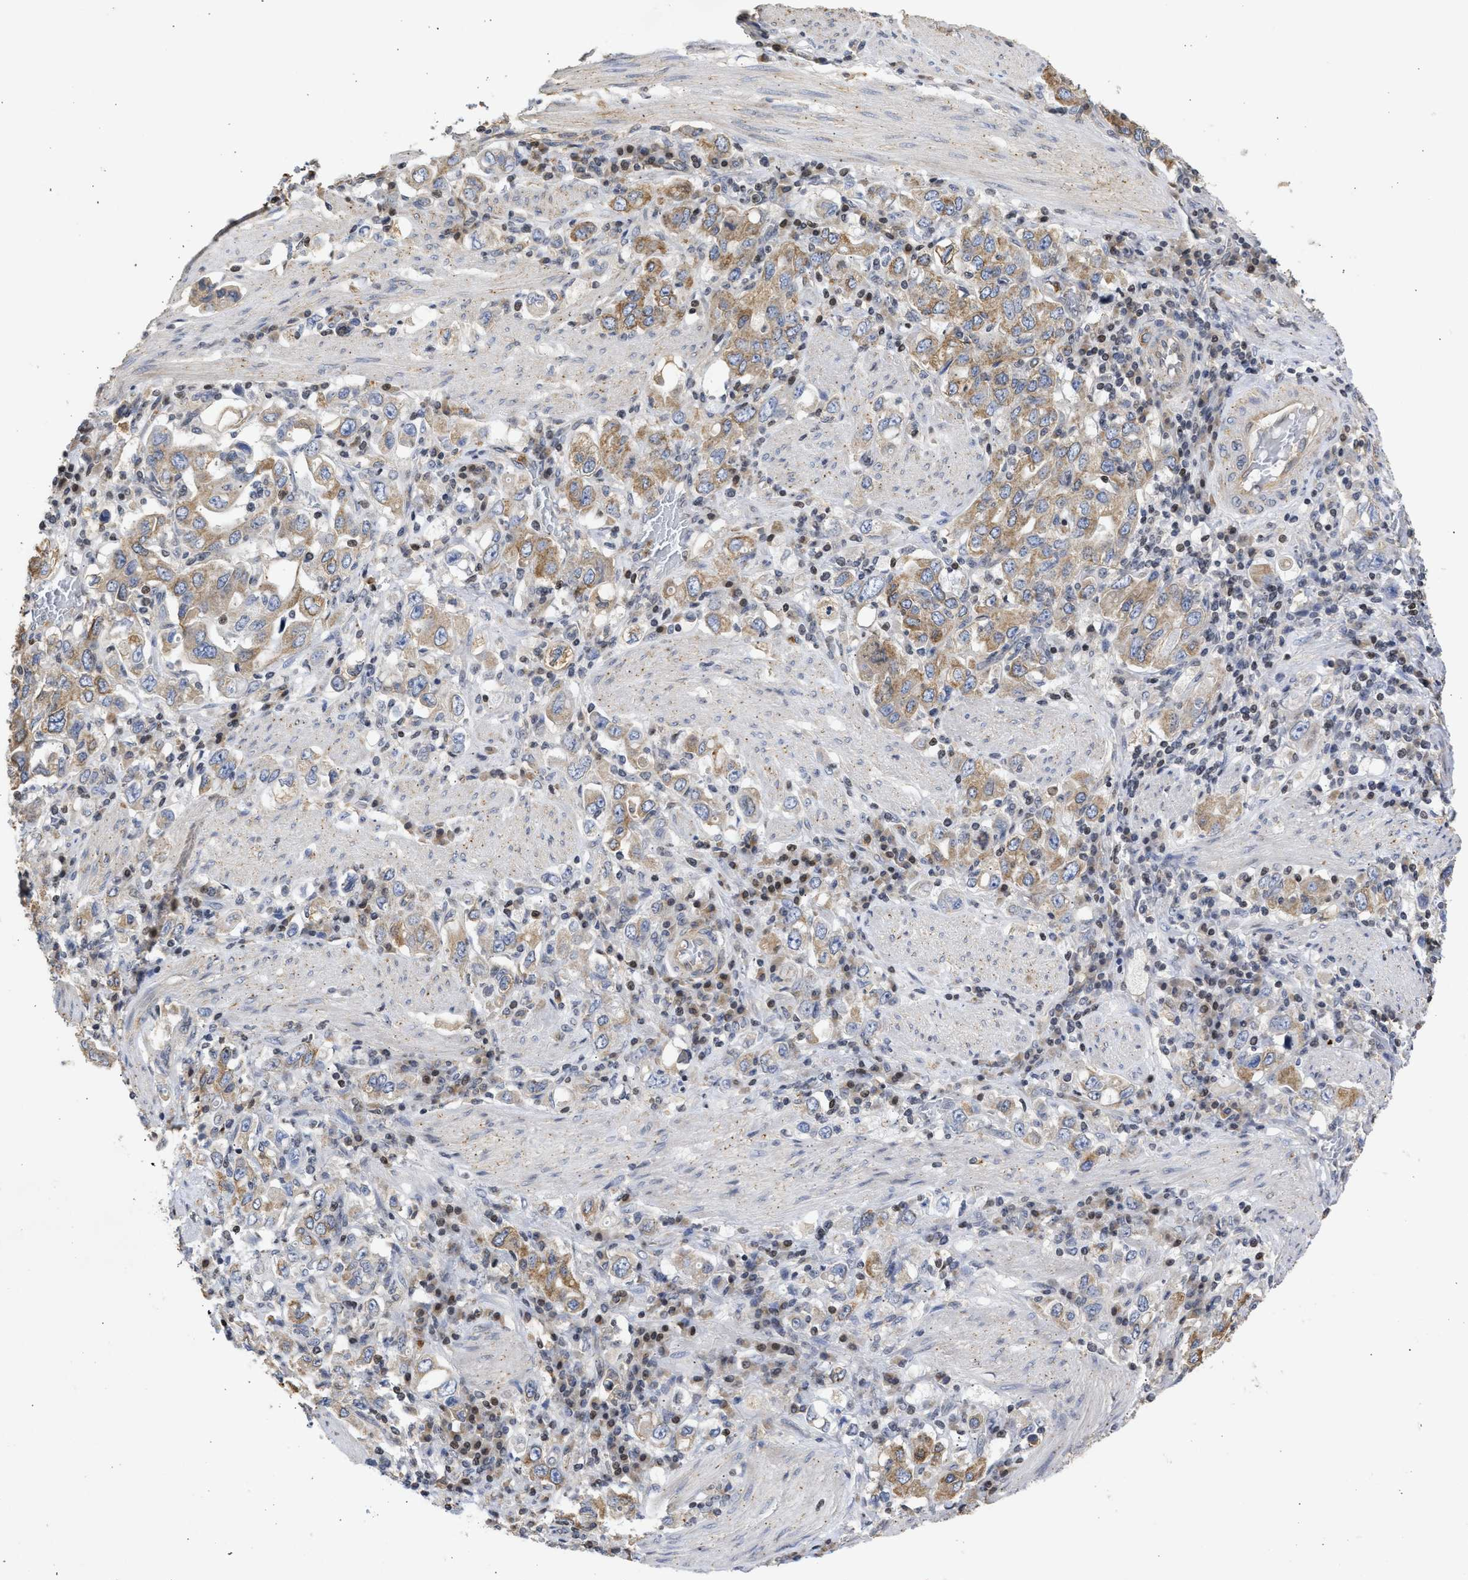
{"staining": {"intensity": "moderate", "quantity": ">75%", "location": "cytoplasmic/membranous"}, "tissue": "stomach cancer", "cell_type": "Tumor cells", "image_type": "cancer", "snomed": [{"axis": "morphology", "description": "Adenocarcinoma, NOS"}, {"axis": "topography", "description": "Stomach, upper"}], "caption": "Protein analysis of stomach cancer (adenocarcinoma) tissue shows moderate cytoplasmic/membranous expression in approximately >75% of tumor cells.", "gene": "ENSG00000142539", "patient": {"sex": "male", "age": 62}}